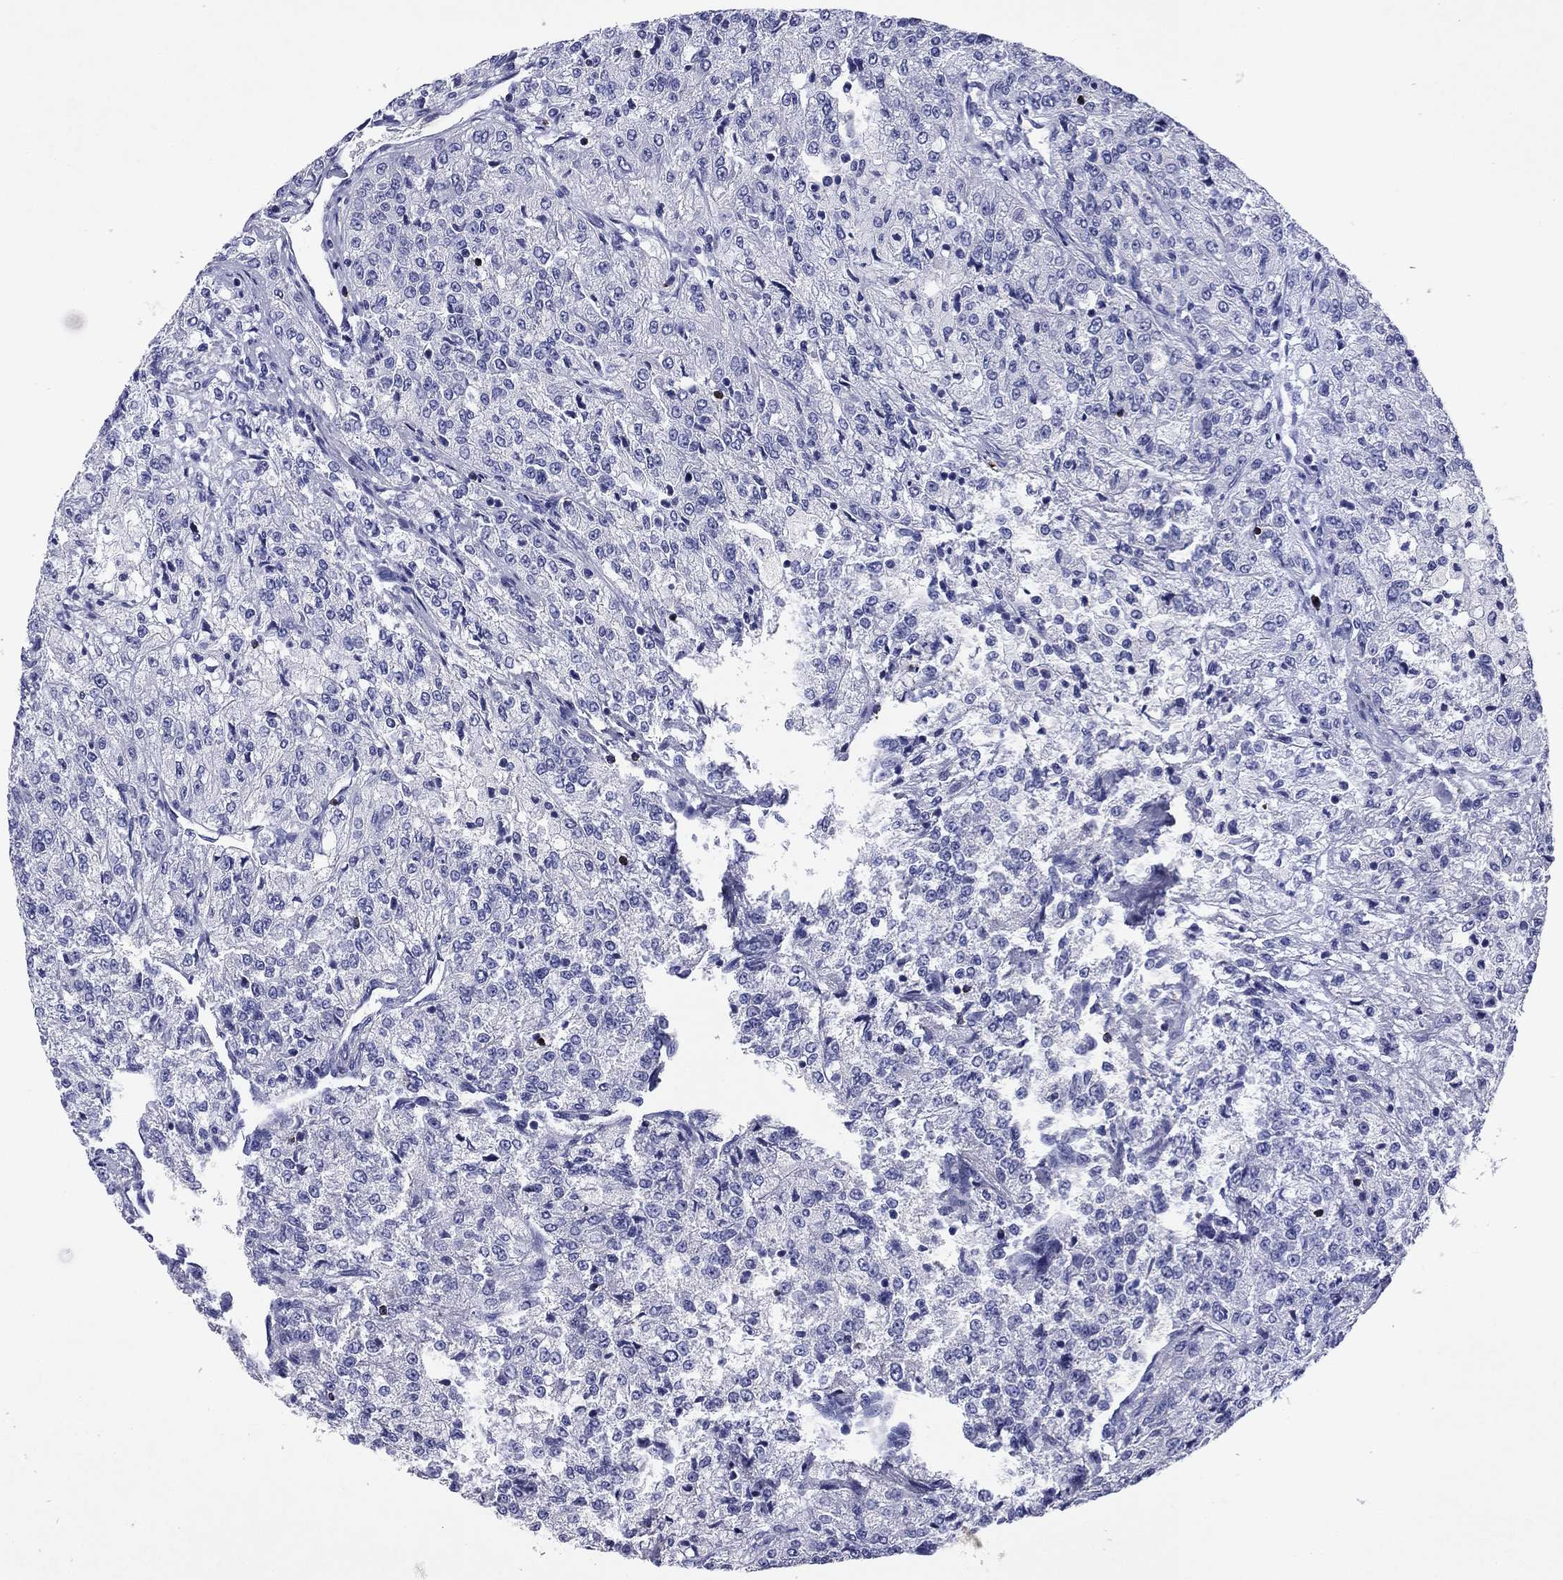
{"staining": {"intensity": "negative", "quantity": "none", "location": "none"}, "tissue": "renal cancer", "cell_type": "Tumor cells", "image_type": "cancer", "snomed": [{"axis": "morphology", "description": "Adenocarcinoma, NOS"}, {"axis": "topography", "description": "Kidney"}], "caption": "IHC histopathology image of neoplastic tissue: human renal cancer stained with DAB exhibits no significant protein staining in tumor cells.", "gene": "GZMK", "patient": {"sex": "female", "age": 63}}